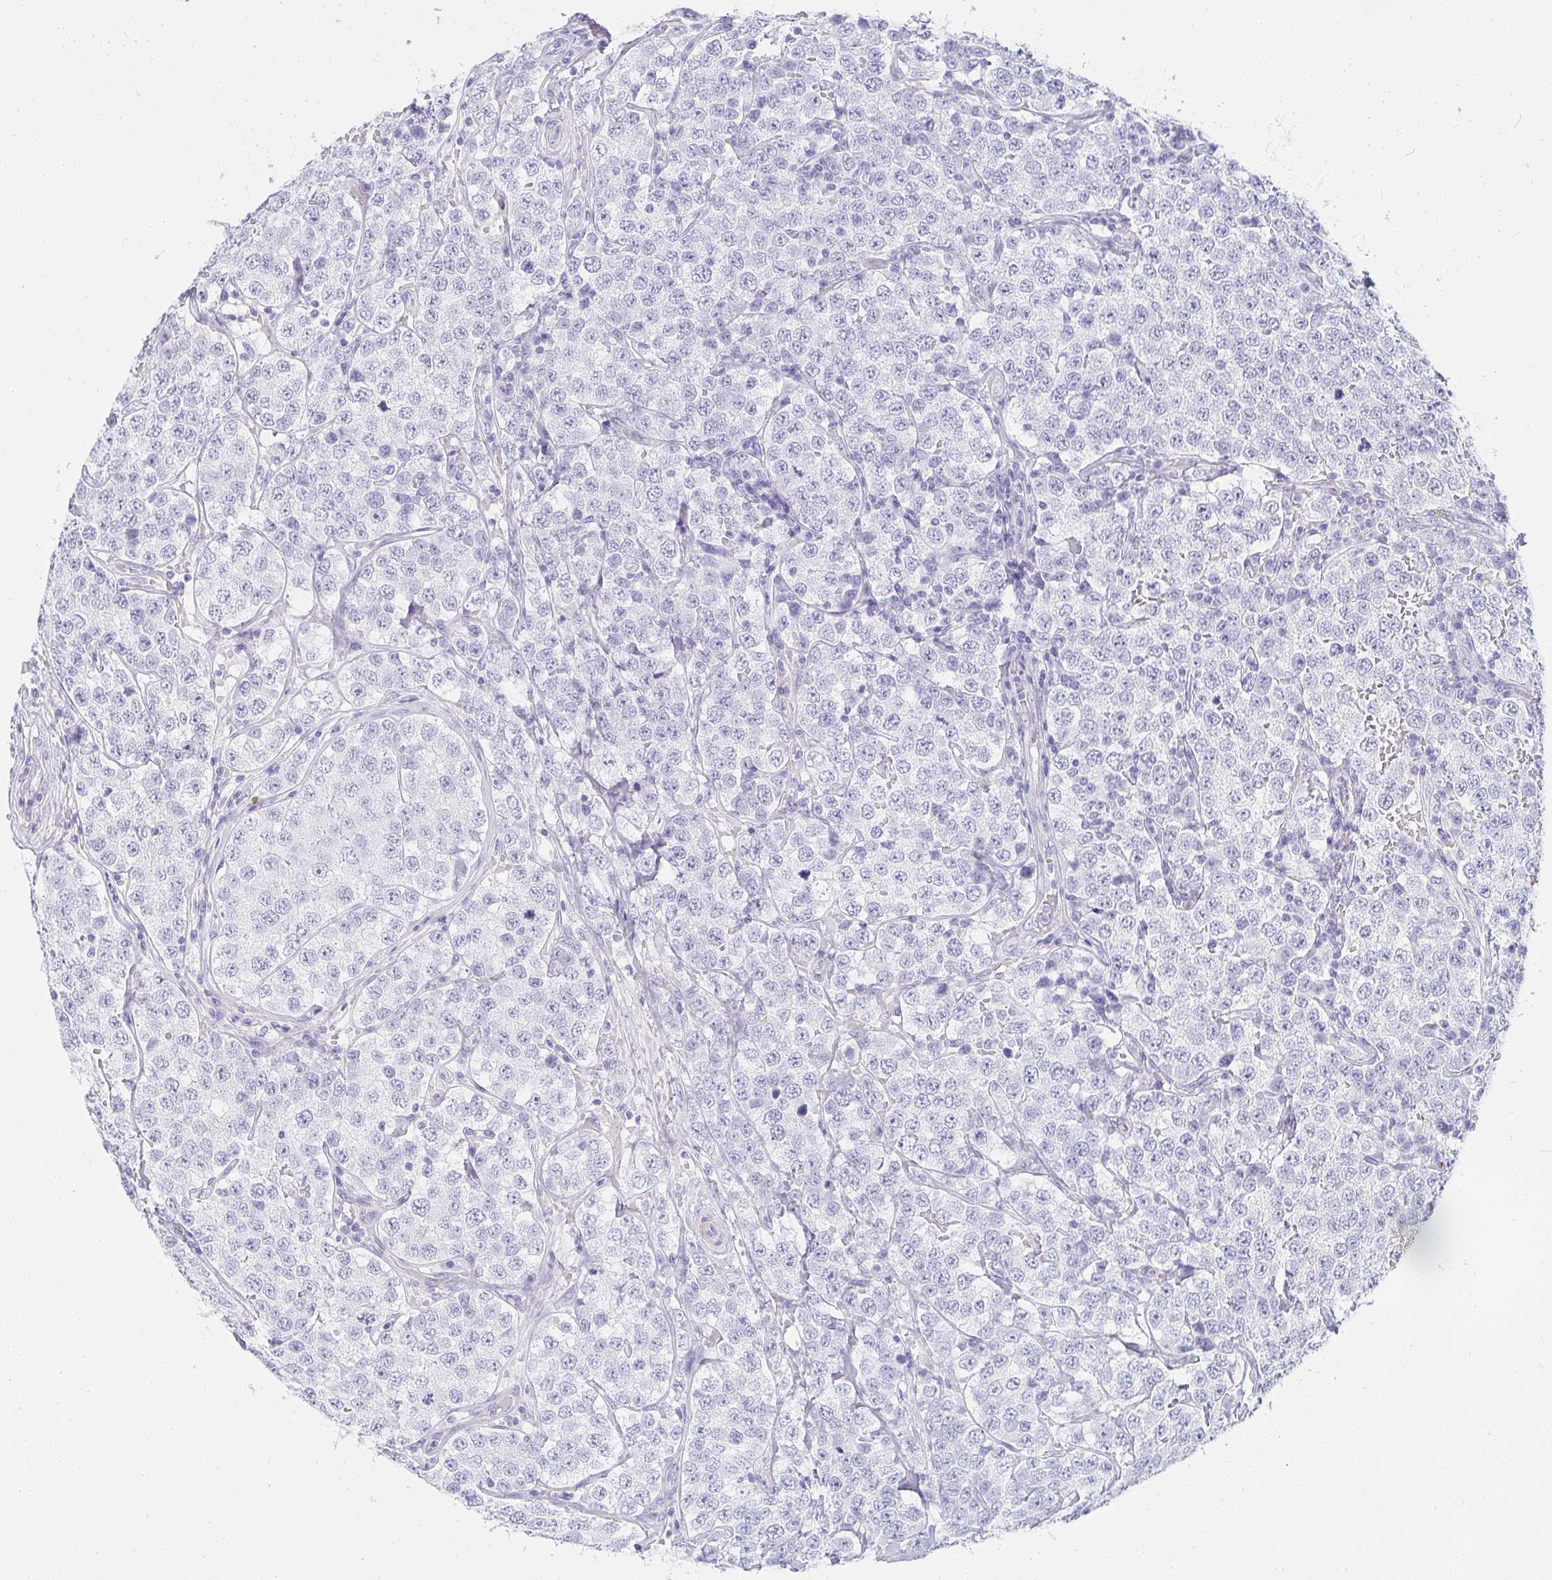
{"staining": {"intensity": "negative", "quantity": "none", "location": "none"}, "tissue": "testis cancer", "cell_type": "Tumor cells", "image_type": "cancer", "snomed": [{"axis": "morphology", "description": "Seminoma, NOS"}, {"axis": "topography", "description": "Testis"}], "caption": "Image shows no significant protein staining in tumor cells of testis cancer.", "gene": "PRND", "patient": {"sex": "male", "age": 34}}